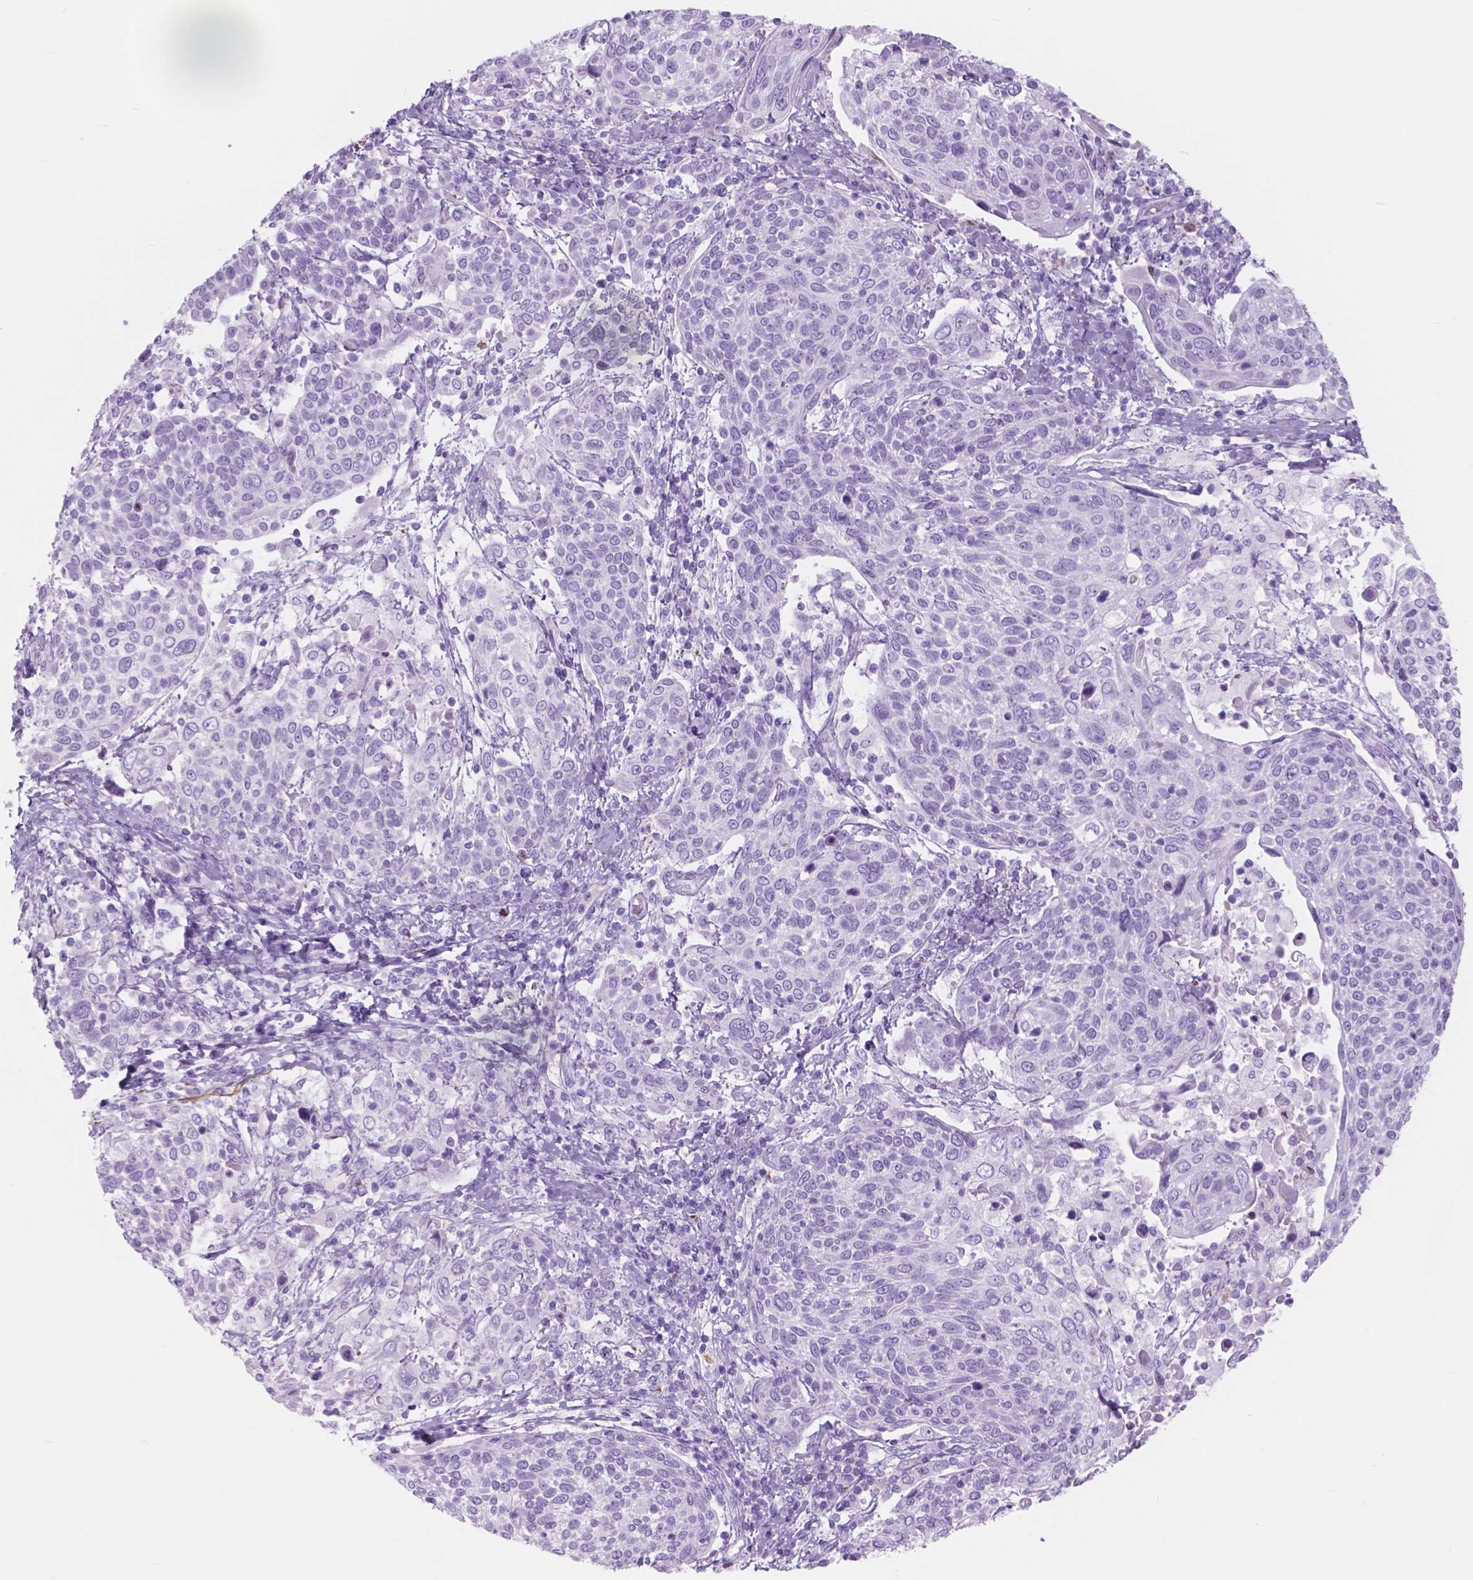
{"staining": {"intensity": "negative", "quantity": "none", "location": "none"}, "tissue": "cervical cancer", "cell_type": "Tumor cells", "image_type": "cancer", "snomed": [{"axis": "morphology", "description": "Squamous cell carcinoma, NOS"}, {"axis": "topography", "description": "Cervix"}], "caption": "This is a image of IHC staining of cervical cancer (squamous cell carcinoma), which shows no staining in tumor cells.", "gene": "FXYD2", "patient": {"sex": "female", "age": 61}}